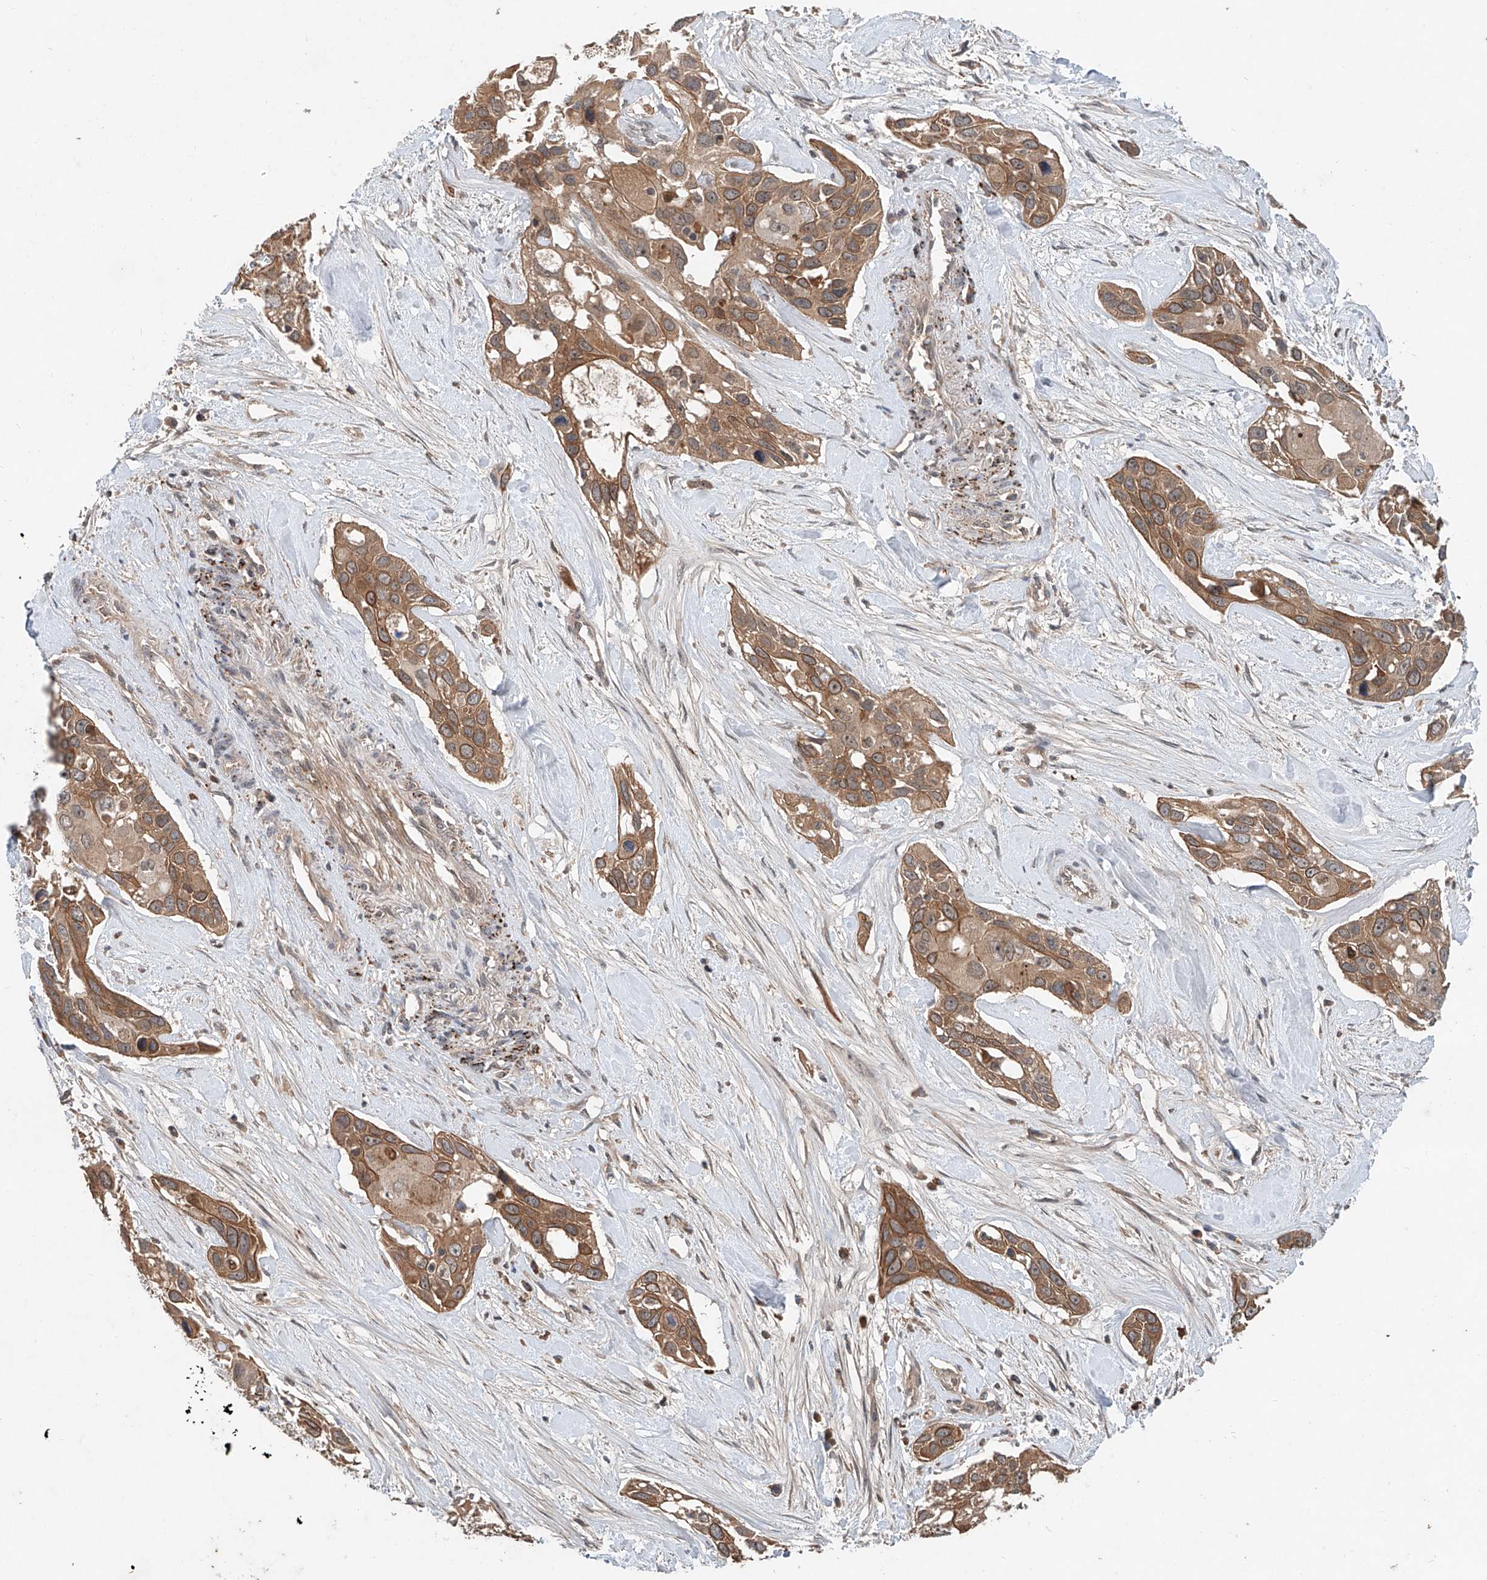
{"staining": {"intensity": "moderate", "quantity": ">75%", "location": "cytoplasmic/membranous"}, "tissue": "pancreatic cancer", "cell_type": "Tumor cells", "image_type": "cancer", "snomed": [{"axis": "morphology", "description": "Adenocarcinoma, NOS"}, {"axis": "topography", "description": "Pancreas"}], "caption": "Human adenocarcinoma (pancreatic) stained with a protein marker reveals moderate staining in tumor cells.", "gene": "IER5", "patient": {"sex": "female", "age": 60}}